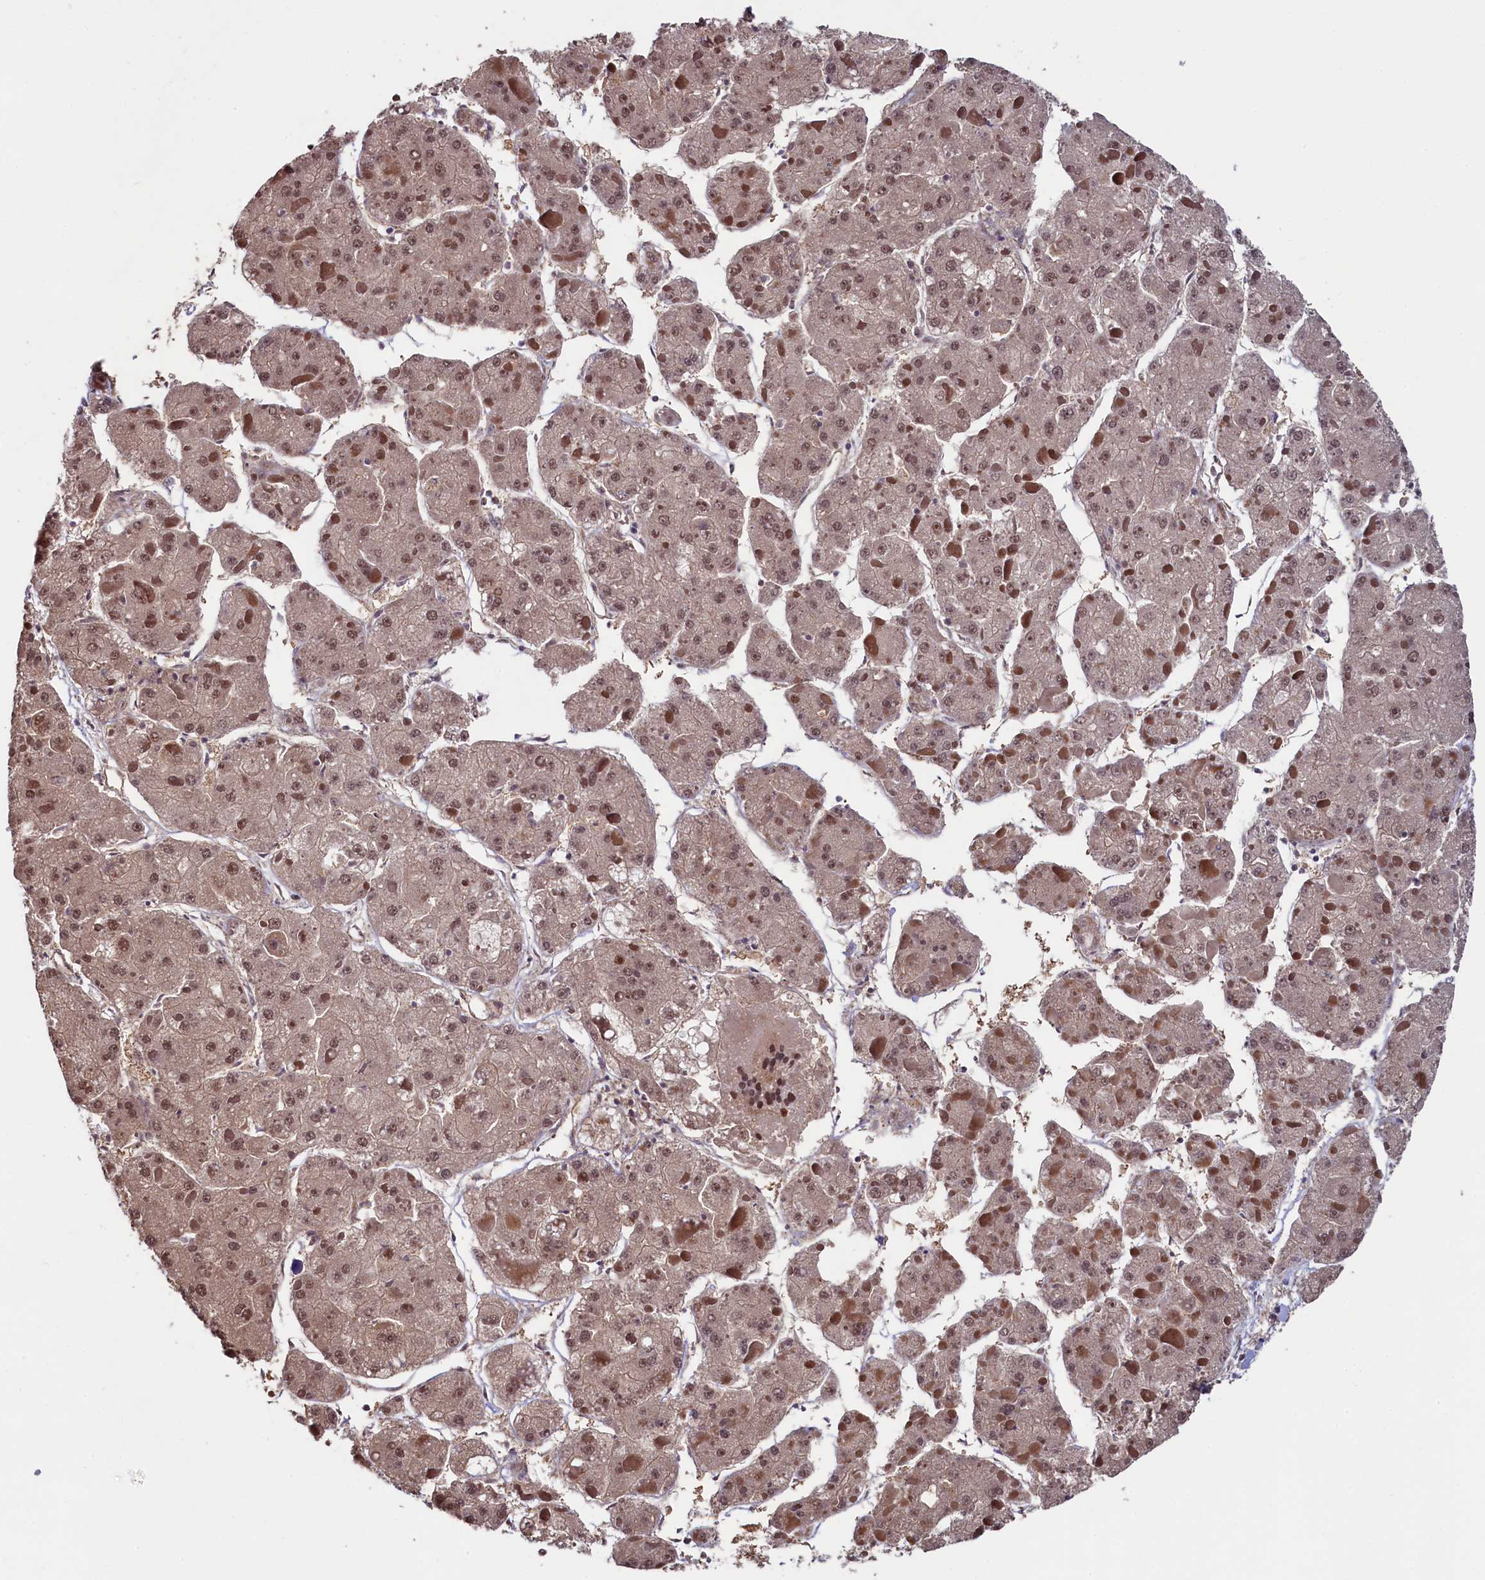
{"staining": {"intensity": "weak", "quantity": ">75%", "location": "cytoplasmic/membranous,nuclear"}, "tissue": "liver cancer", "cell_type": "Tumor cells", "image_type": "cancer", "snomed": [{"axis": "morphology", "description": "Carcinoma, Hepatocellular, NOS"}, {"axis": "topography", "description": "Liver"}], "caption": "Protein analysis of hepatocellular carcinoma (liver) tissue displays weak cytoplasmic/membranous and nuclear expression in about >75% of tumor cells.", "gene": "LEO1", "patient": {"sex": "female", "age": 73}}